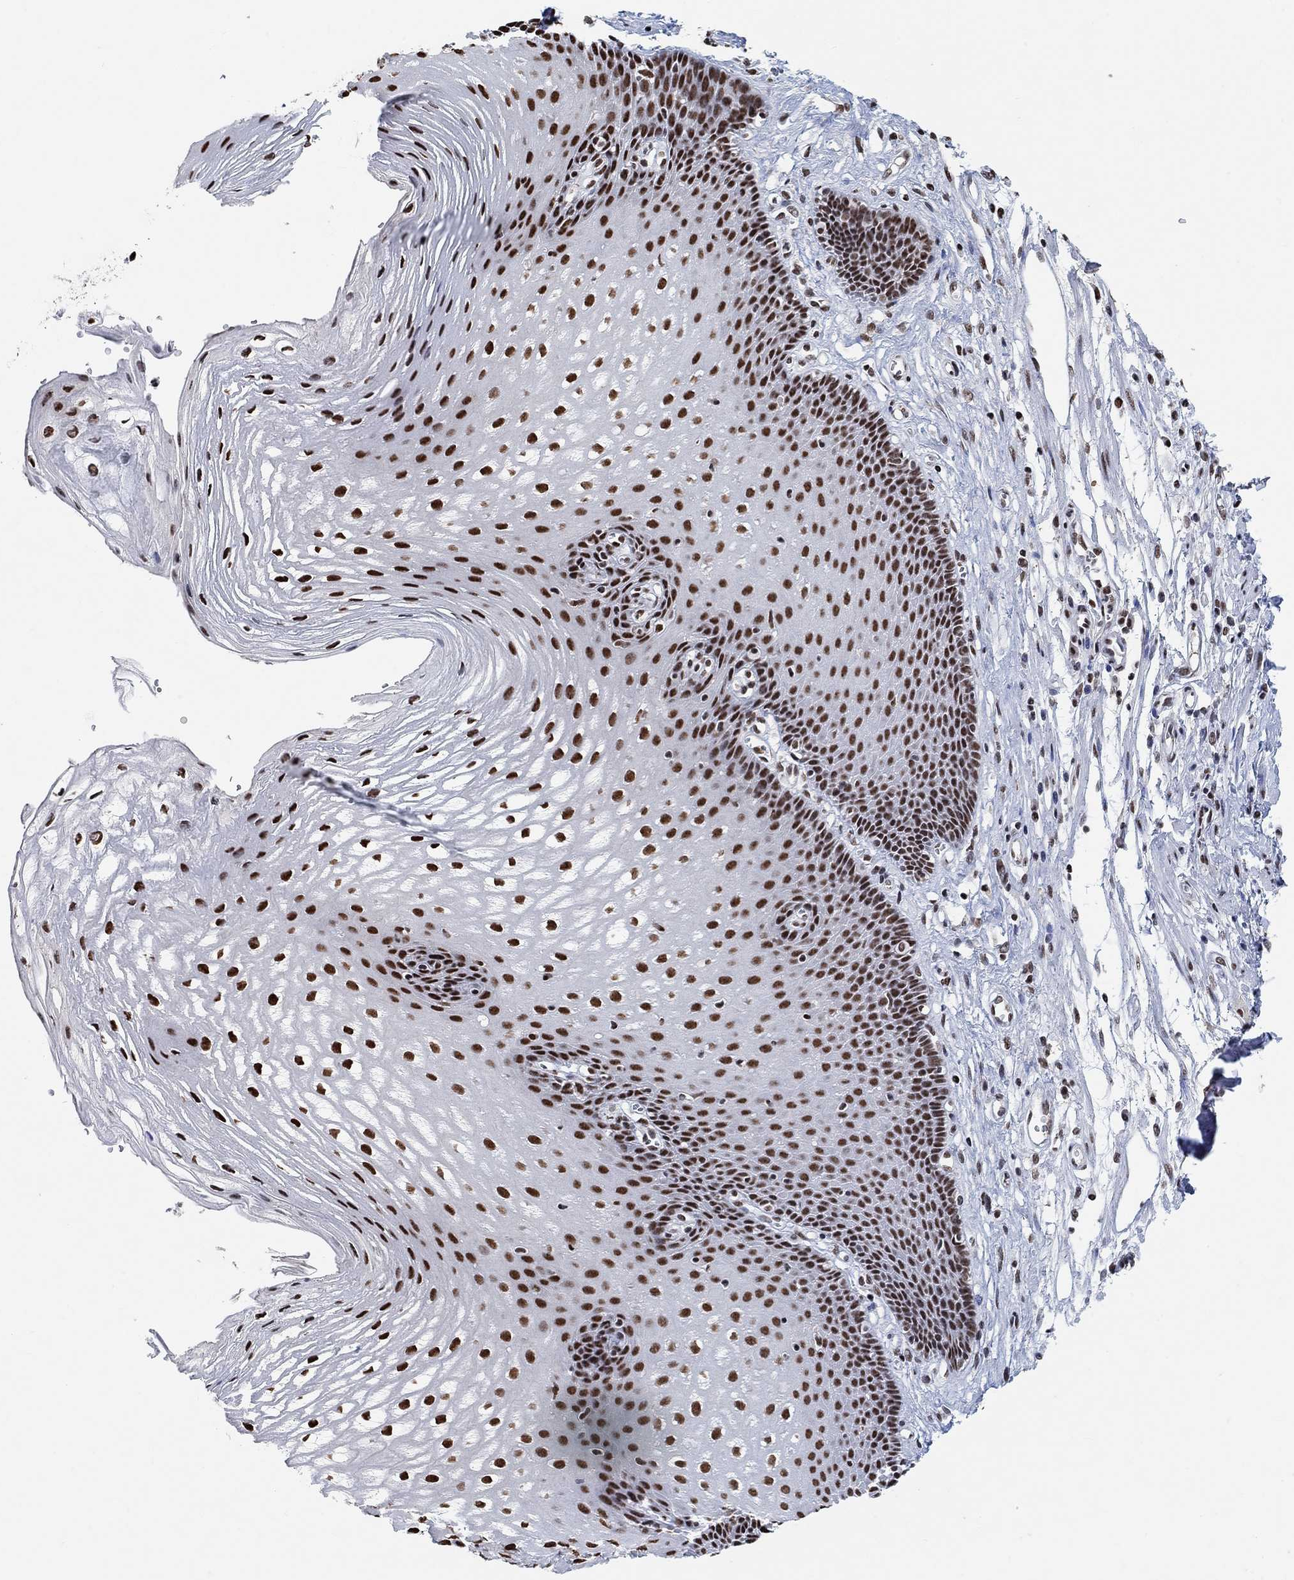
{"staining": {"intensity": "strong", "quantity": ">75%", "location": "nuclear"}, "tissue": "esophagus", "cell_type": "Squamous epithelial cells", "image_type": "normal", "snomed": [{"axis": "morphology", "description": "Normal tissue, NOS"}, {"axis": "topography", "description": "Esophagus"}], "caption": "IHC (DAB) staining of normal human esophagus displays strong nuclear protein staining in approximately >75% of squamous epithelial cells.", "gene": "USP39", "patient": {"sex": "male", "age": 72}}